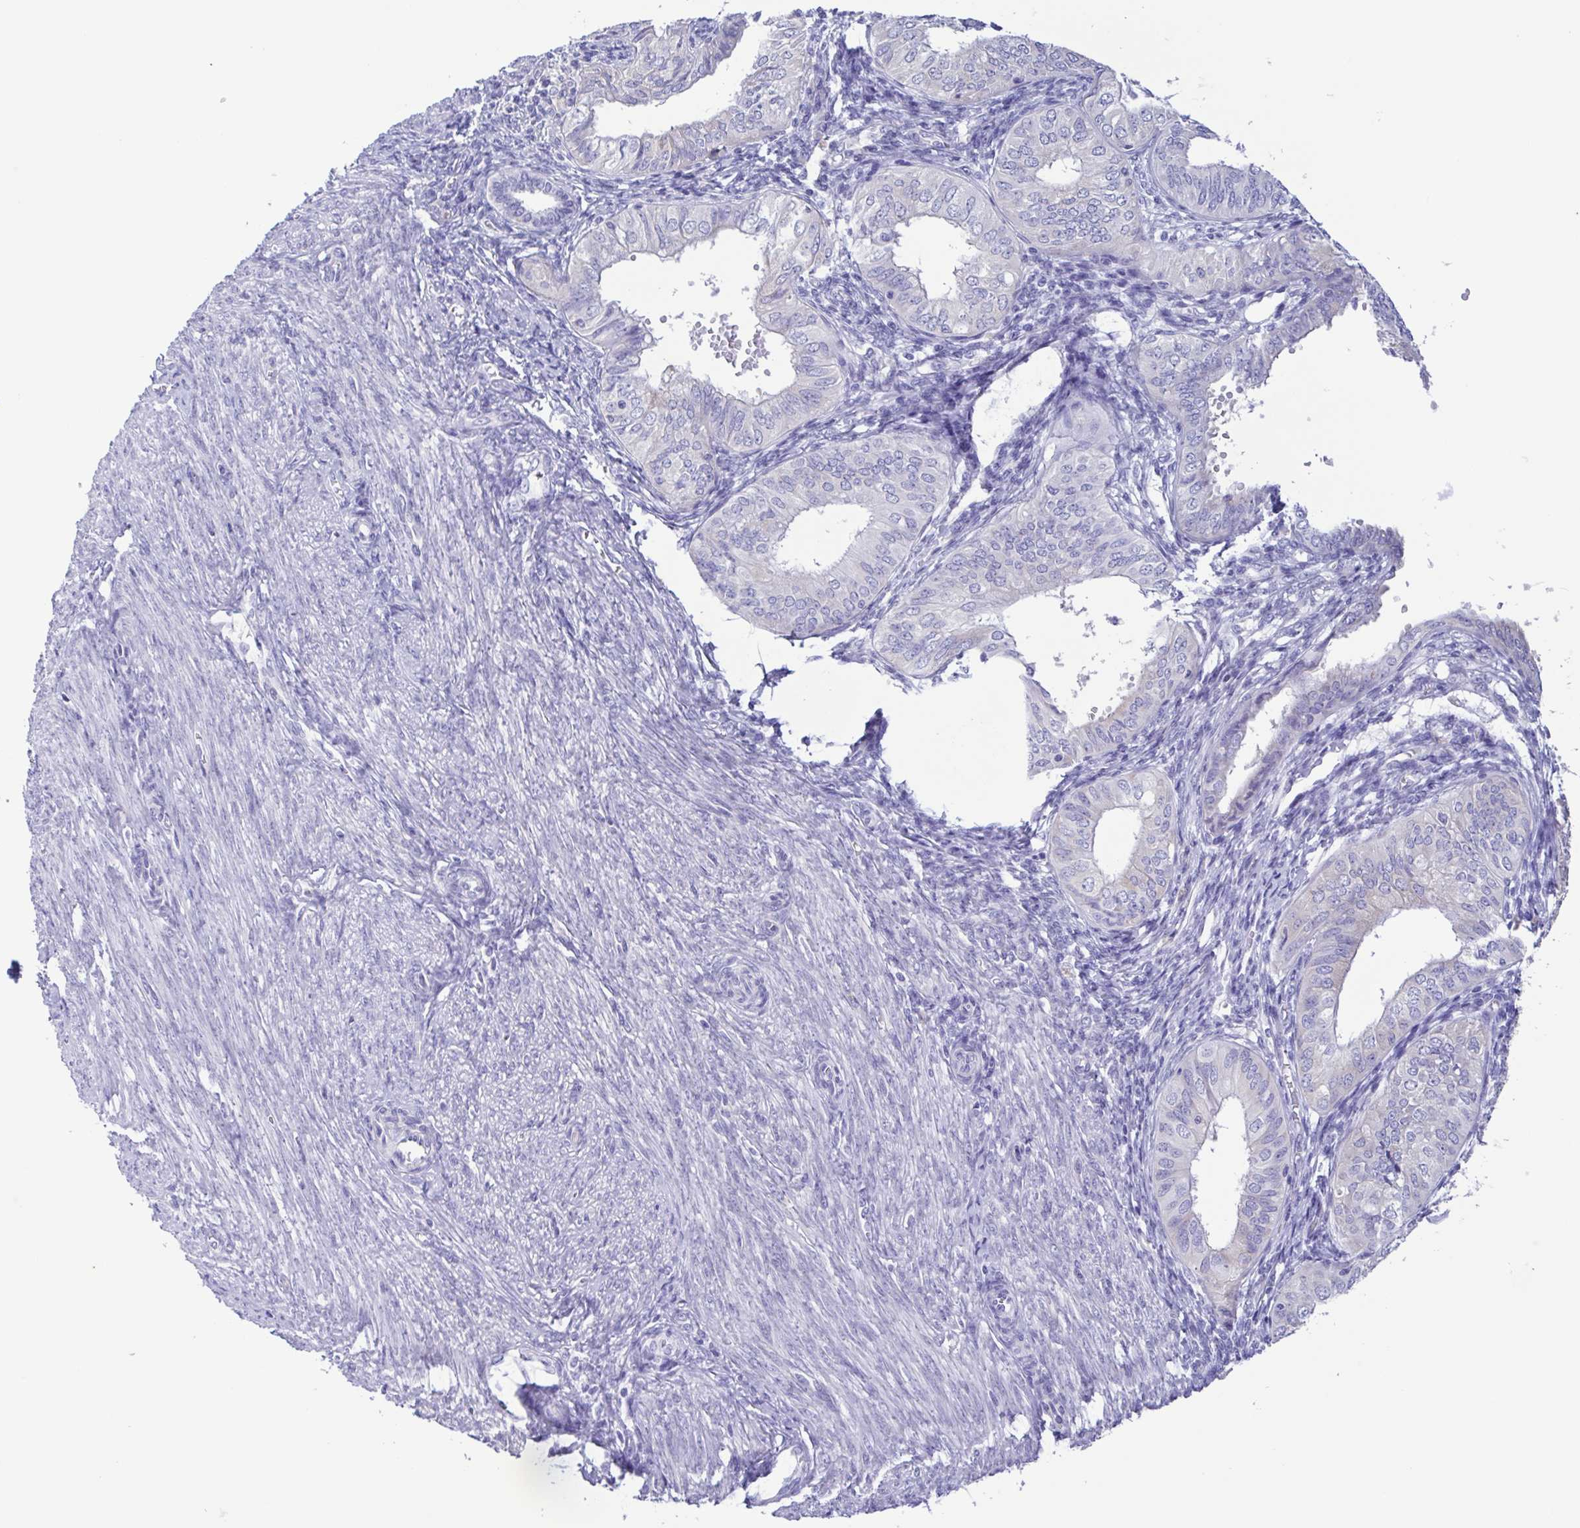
{"staining": {"intensity": "negative", "quantity": "none", "location": "none"}, "tissue": "endometrial cancer", "cell_type": "Tumor cells", "image_type": "cancer", "snomed": [{"axis": "morphology", "description": "Adenocarcinoma, NOS"}, {"axis": "topography", "description": "Endometrium"}], "caption": "IHC micrograph of neoplastic tissue: human adenocarcinoma (endometrial) stained with DAB demonstrates no significant protein positivity in tumor cells. (Stains: DAB (3,3'-diaminobenzidine) immunohistochemistry (IHC) with hematoxylin counter stain, Microscopy: brightfield microscopy at high magnification).", "gene": "TNNI3", "patient": {"sex": "female", "age": 58}}